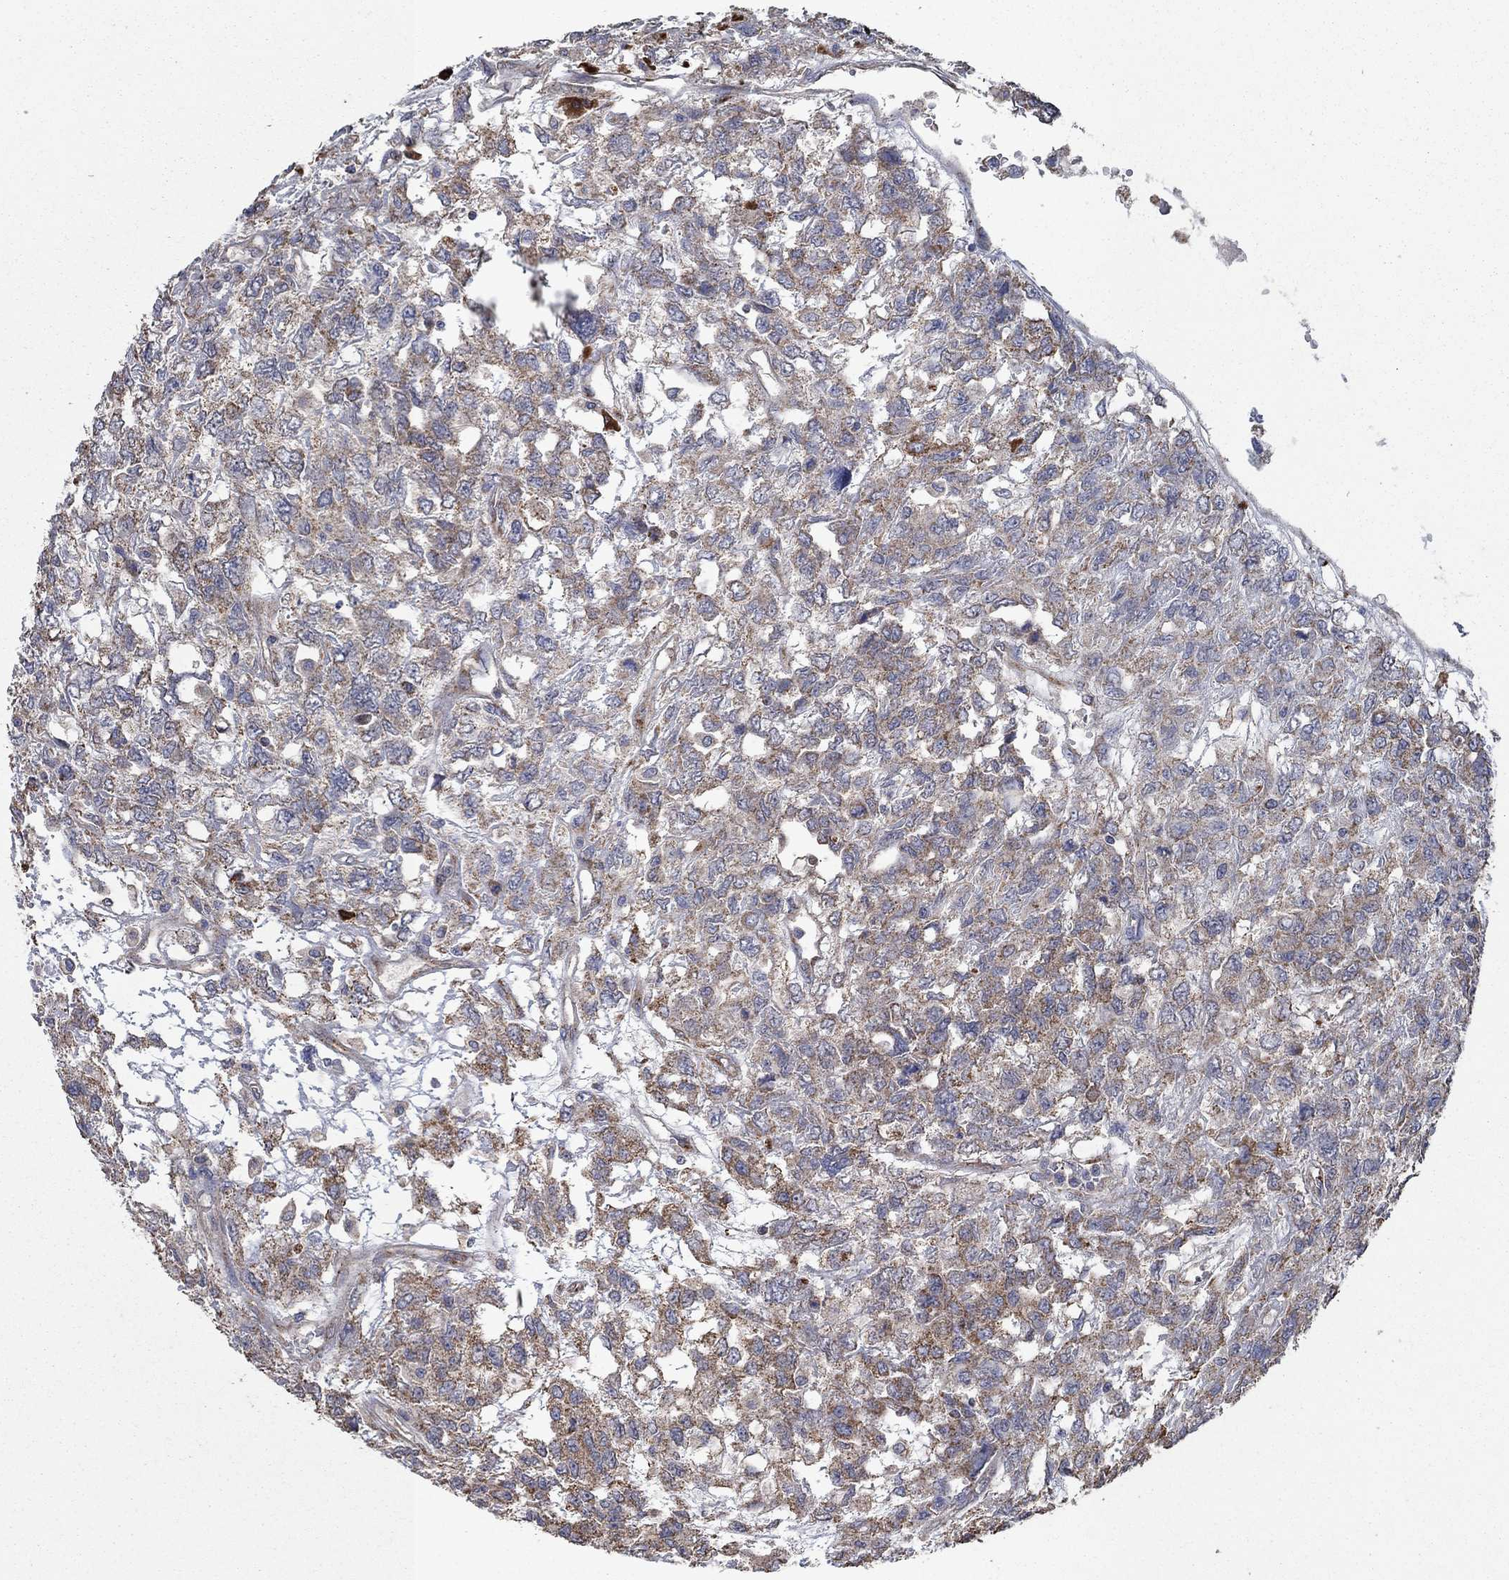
{"staining": {"intensity": "moderate", "quantity": "25%-75%", "location": "cytoplasmic/membranous"}, "tissue": "testis cancer", "cell_type": "Tumor cells", "image_type": "cancer", "snomed": [{"axis": "morphology", "description": "Seminoma, NOS"}, {"axis": "topography", "description": "Testis"}], "caption": "Tumor cells show medium levels of moderate cytoplasmic/membranous positivity in about 25%-75% of cells in human testis cancer (seminoma).", "gene": "HID1", "patient": {"sex": "male", "age": 52}}